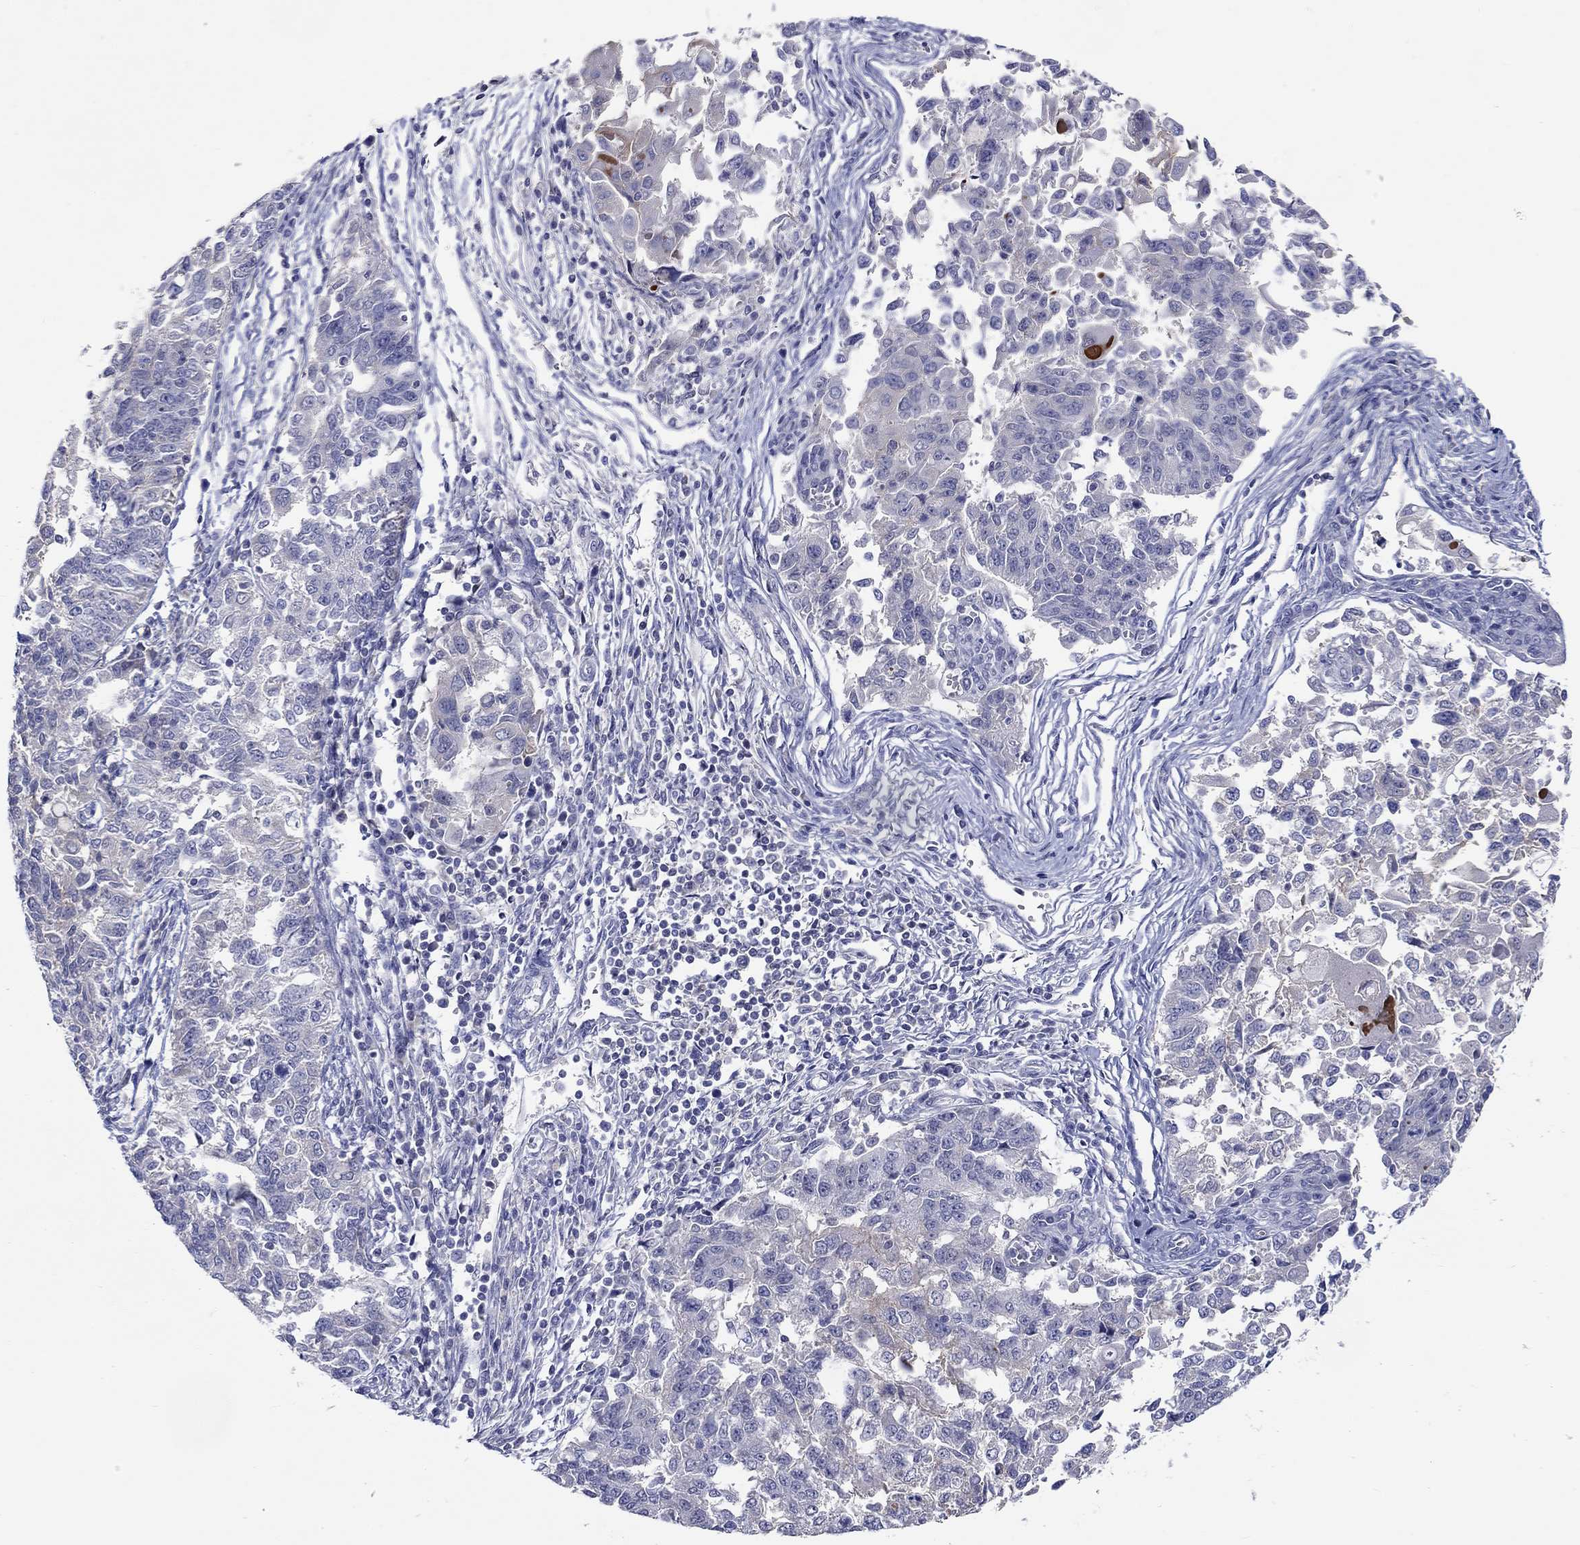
{"staining": {"intensity": "negative", "quantity": "none", "location": "none"}, "tissue": "endometrial cancer", "cell_type": "Tumor cells", "image_type": "cancer", "snomed": [{"axis": "morphology", "description": "Adenocarcinoma, NOS"}, {"axis": "topography", "description": "Endometrium"}], "caption": "Immunohistochemistry (IHC) of adenocarcinoma (endometrial) exhibits no staining in tumor cells.", "gene": "SLC30A3", "patient": {"sex": "female", "age": 43}}